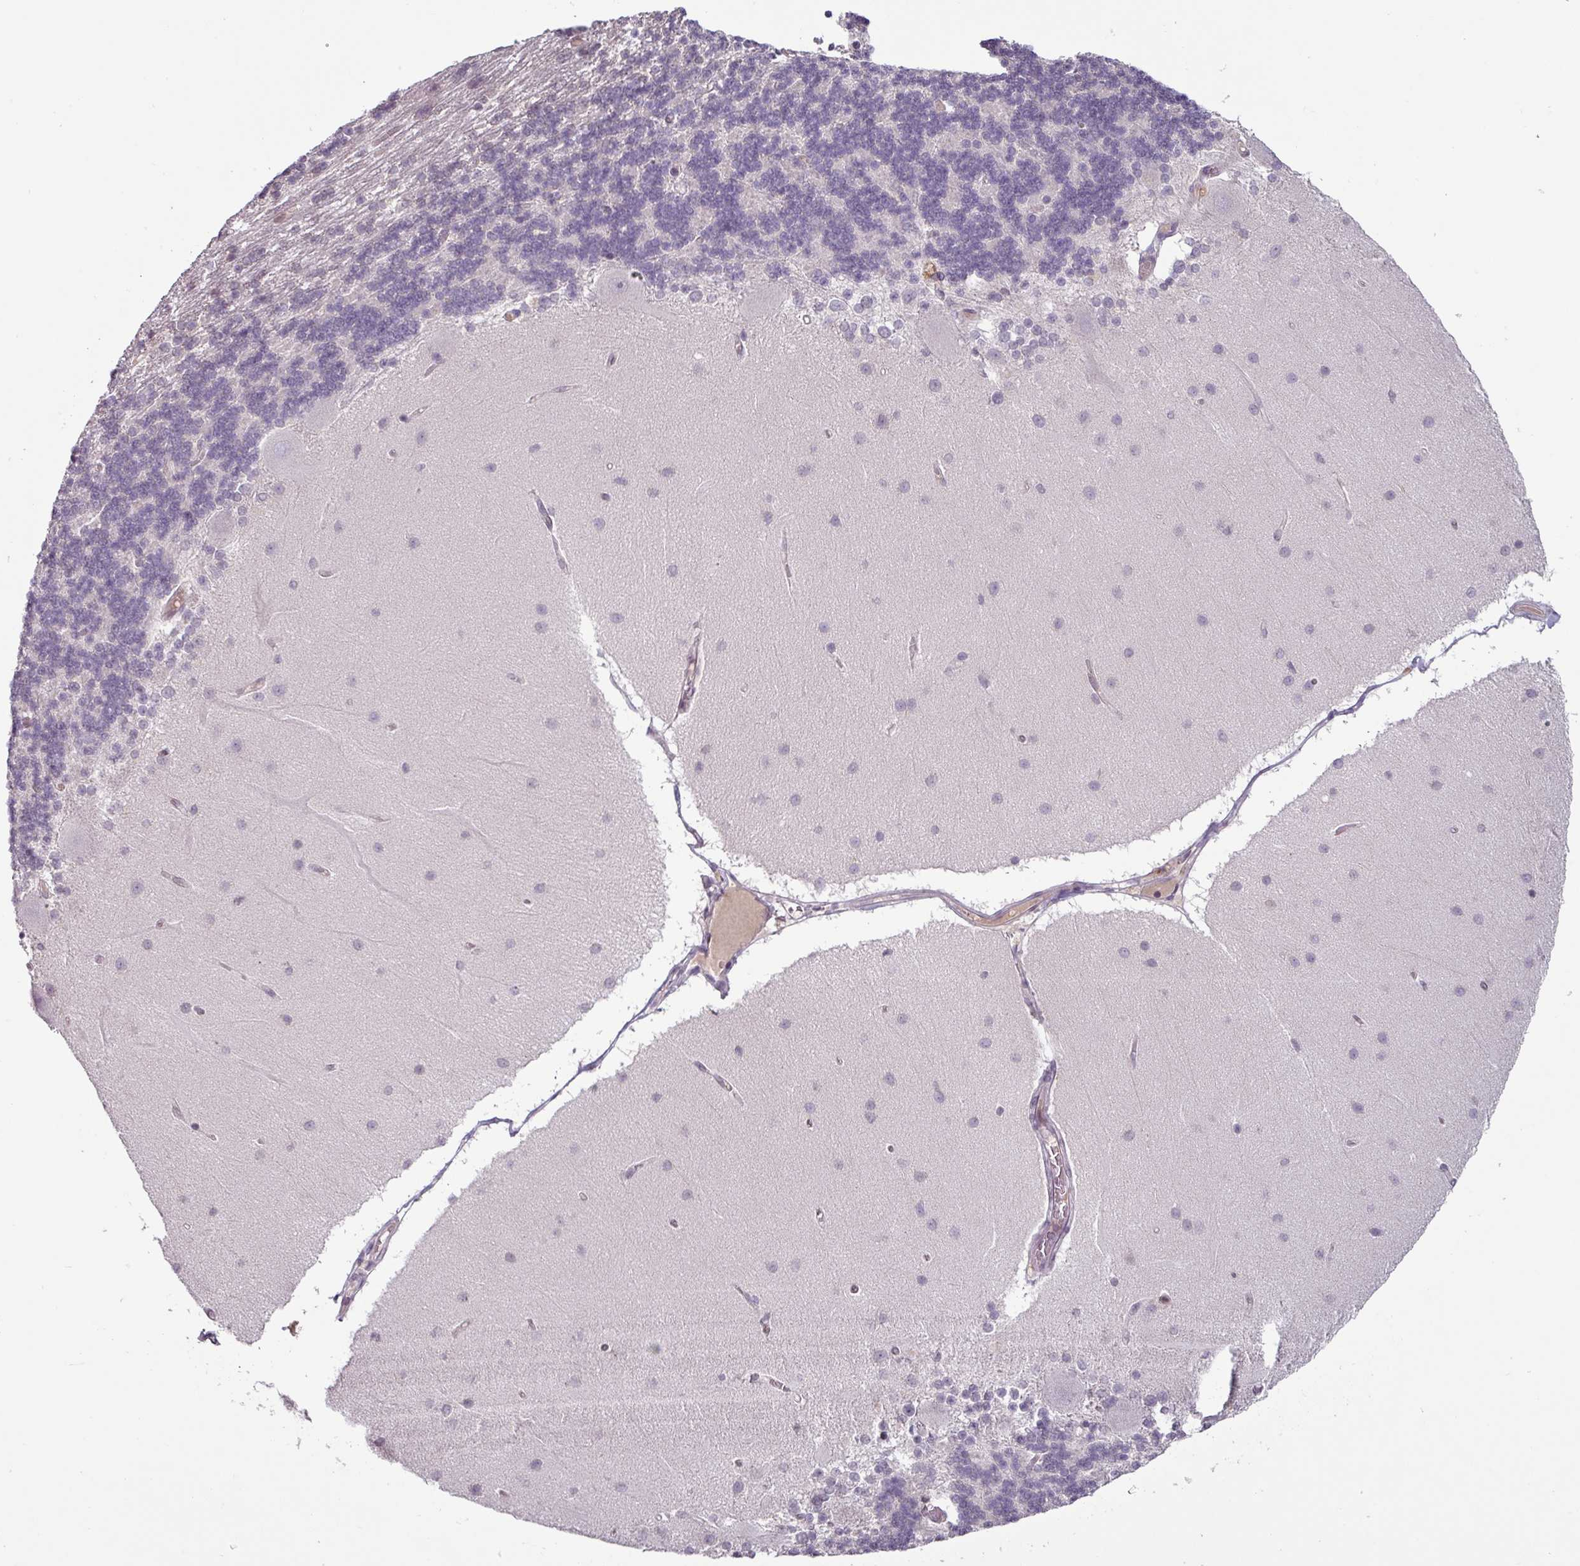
{"staining": {"intensity": "weak", "quantity": "<25%", "location": "nuclear"}, "tissue": "cerebellum", "cell_type": "Cells in granular layer", "image_type": "normal", "snomed": [{"axis": "morphology", "description": "Normal tissue, NOS"}, {"axis": "topography", "description": "Cerebellum"}], "caption": "This histopathology image is of unremarkable cerebellum stained with IHC to label a protein in brown with the nuclei are counter-stained blue. There is no positivity in cells in granular layer.", "gene": "SLC5A10", "patient": {"sex": "female", "age": 54}}